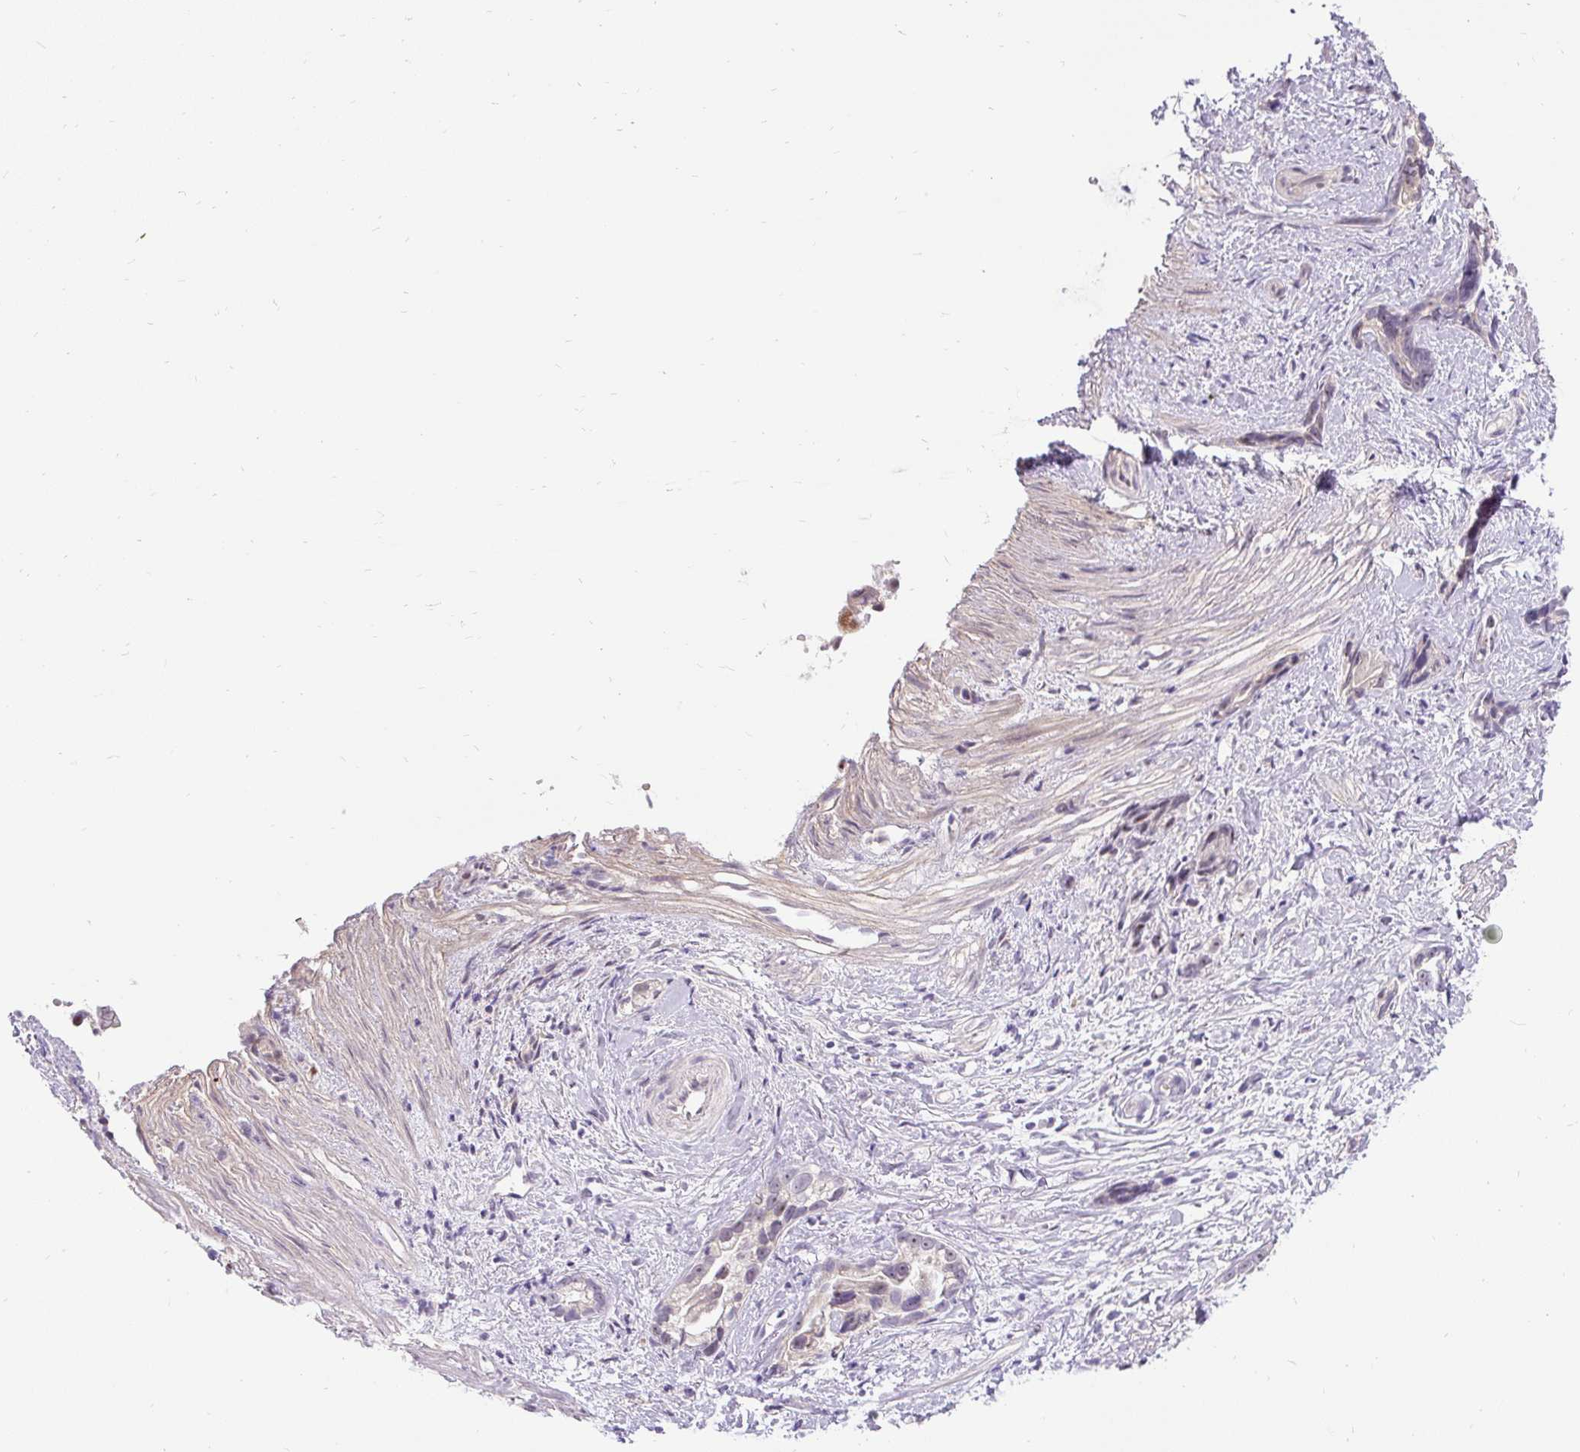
{"staining": {"intensity": "negative", "quantity": "none", "location": "none"}, "tissue": "stomach cancer", "cell_type": "Tumor cells", "image_type": "cancer", "snomed": [{"axis": "morphology", "description": "Adenocarcinoma, NOS"}, {"axis": "topography", "description": "Stomach"}], "caption": "Immunohistochemistry photomicrograph of neoplastic tissue: human stomach cancer stained with DAB (3,3'-diaminobenzidine) shows no significant protein positivity in tumor cells.", "gene": "FAM117B", "patient": {"sex": "male", "age": 55}}